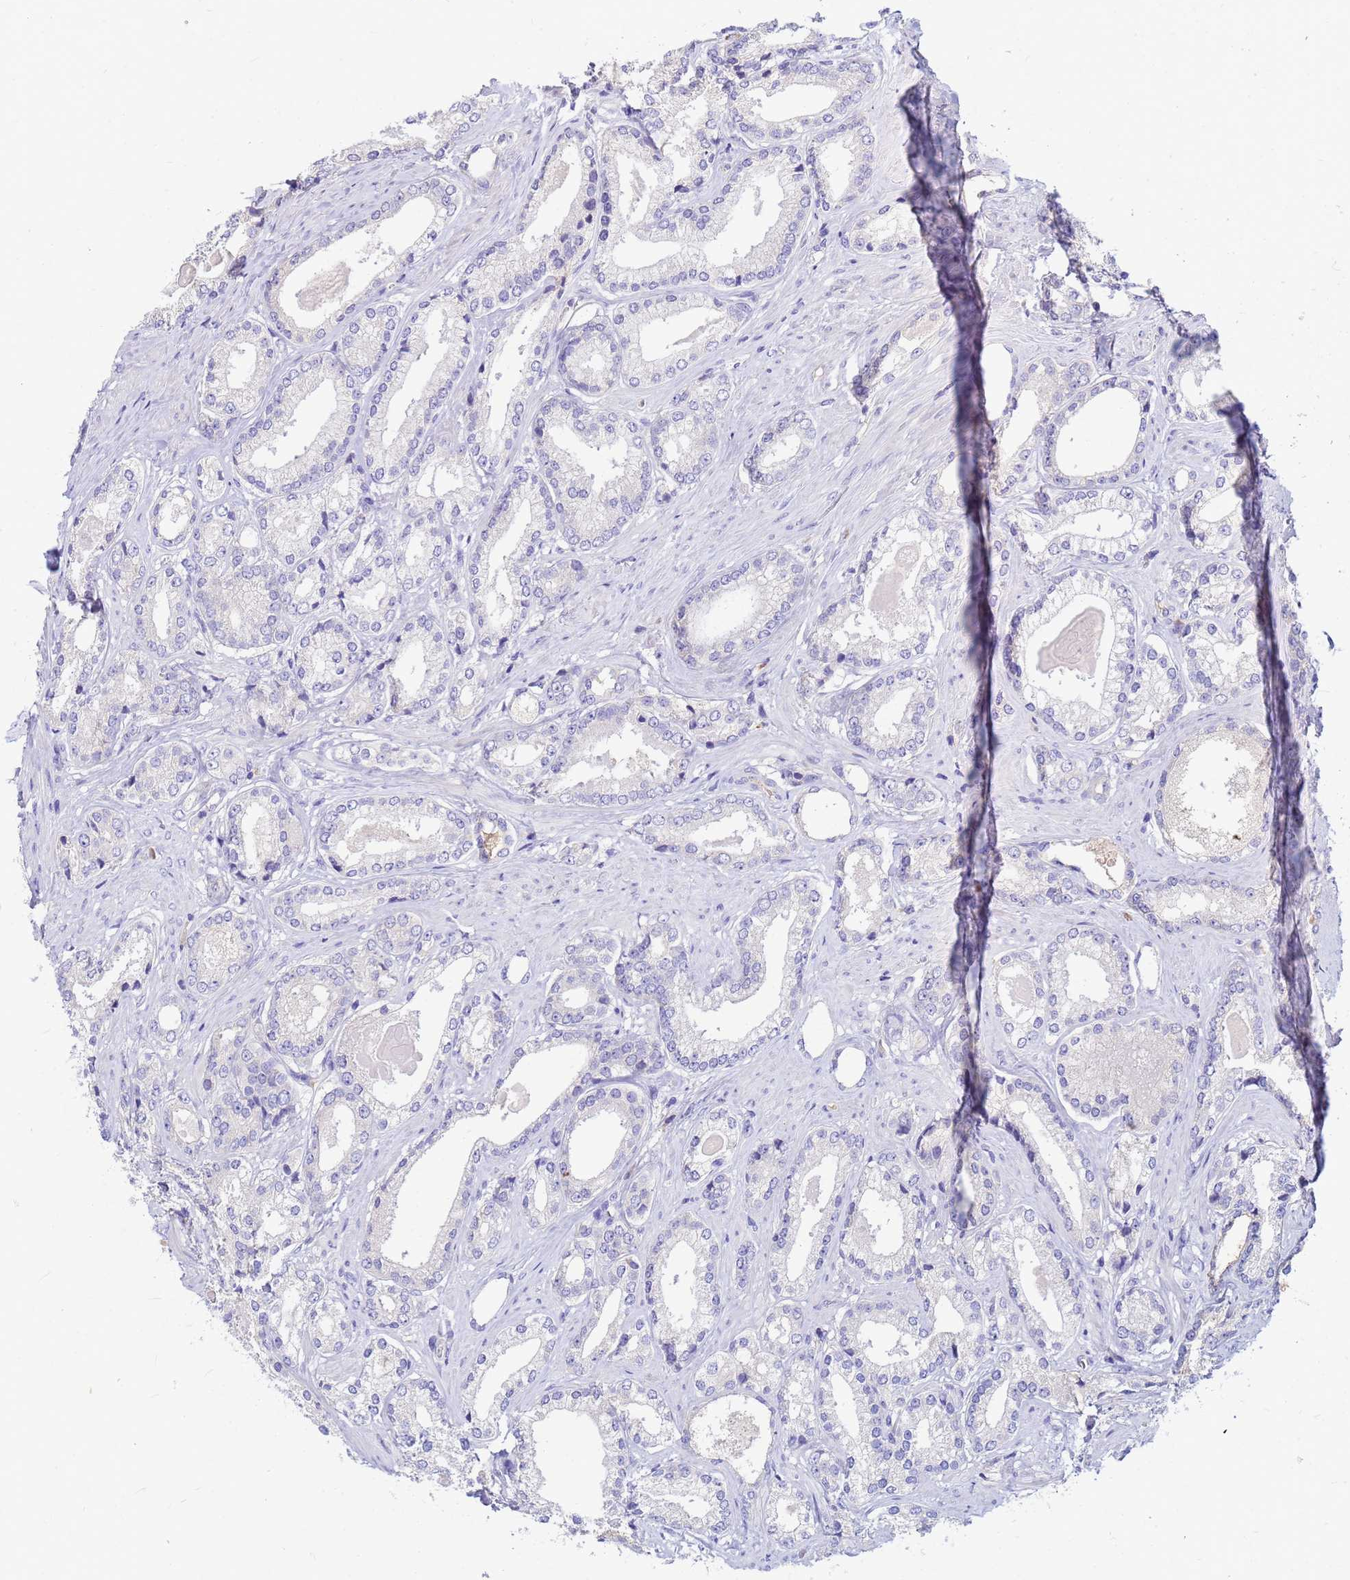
{"staining": {"intensity": "negative", "quantity": "none", "location": "none"}, "tissue": "prostate cancer", "cell_type": "Tumor cells", "image_type": "cancer", "snomed": [{"axis": "morphology", "description": "Adenocarcinoma, Low grade"}, {"axis": "topography", "description": "Prostate"}], "caption": "DAB (3,3'-diaminobenzidine) immunohistochemical staining of human prostate cancer (adenocarcinoma (low-grade)) demonstrates no significant expression in tumor cells.", "gene": "DPRX", "patient": {"sex": "male", "age": 68}}